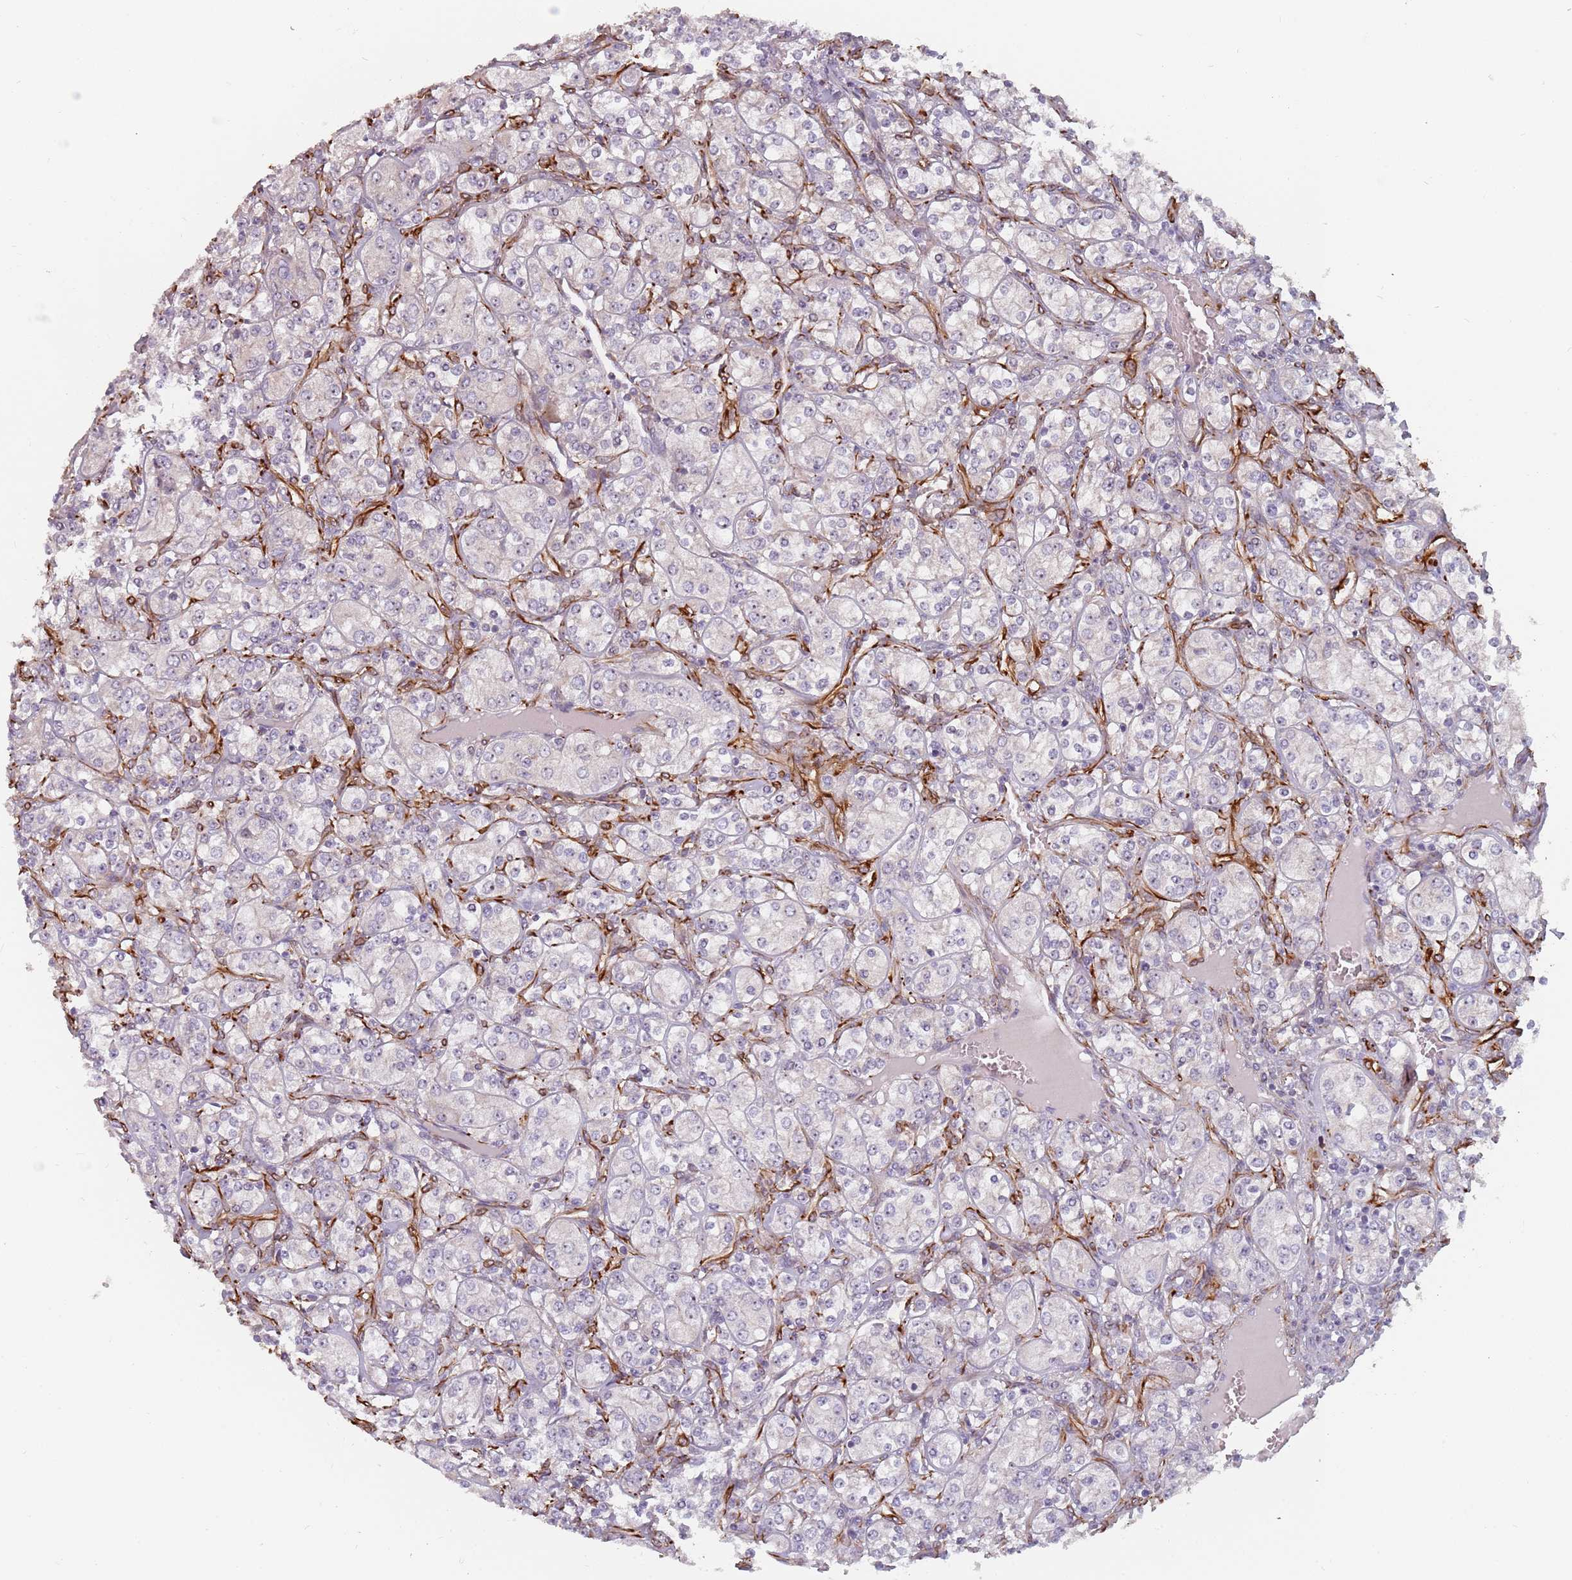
{"staining": {"intensity": "negative", "quantity": "none", "location": "none"}, "tissue": "renal cancer", "cell_type": "Tumor cells", "image_type": "cancer", "snomed": [{"axis": "morphology", "description": "Adenocarcinoma, NOS"}, {"axis": "topography", "description": "Kidney"}], "caption": "Renal cancer stained for a protein using immunohistochemistry shows no expression tumor cells.", "gene": "GAS2L3", "patient": {"sex": "male", "age": 77}}